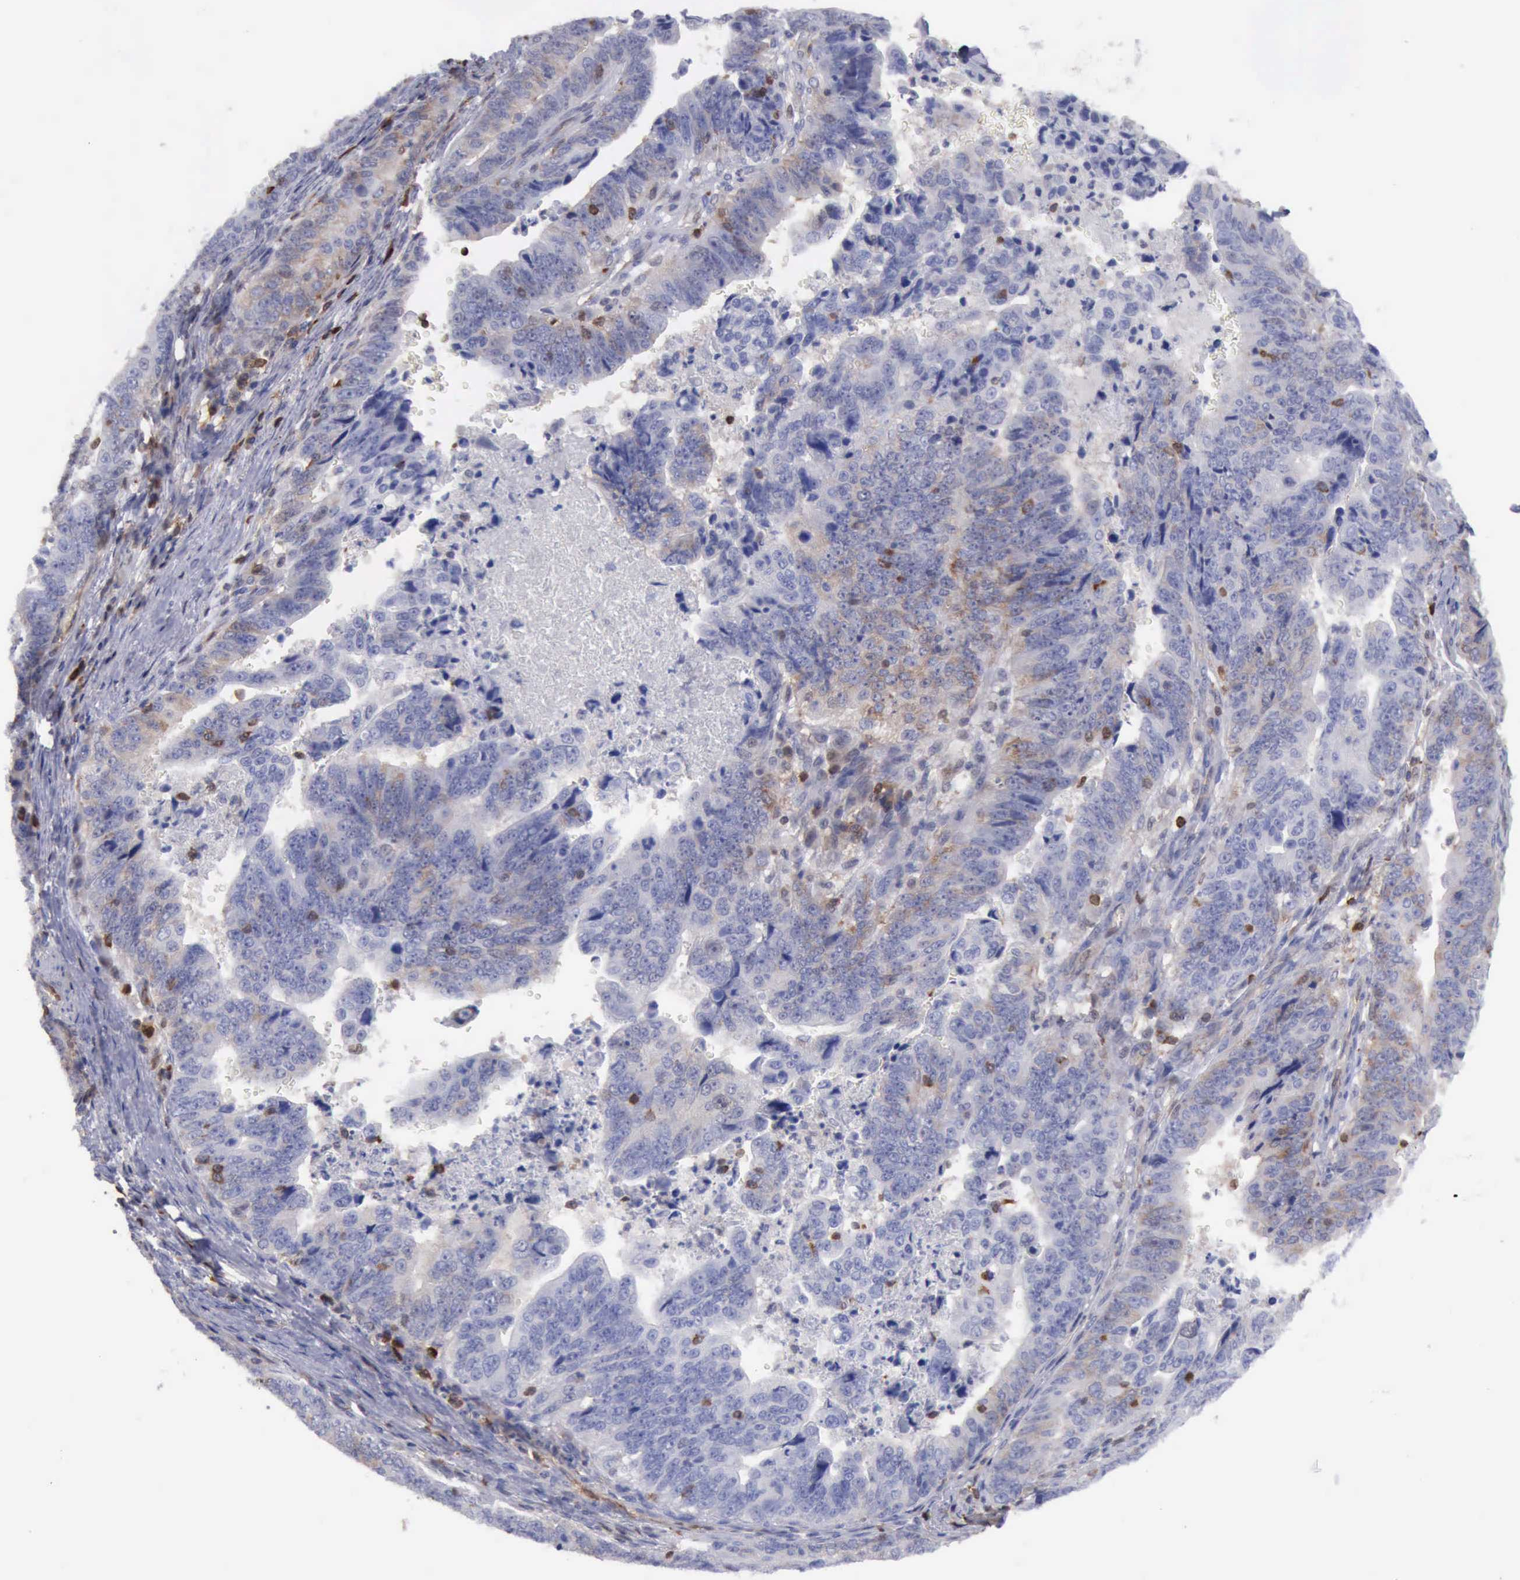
{"staining": {"intensity": "negative", "quantity": "none", "location": "none"}, "tissue": "stomach cancer", "cell_type": "Tumor cells", "image_type": "cancer", "snomed": [{"axis": "morphology", "description": "Adenocarcinoma, NOS"}, {"axis": "topography", "description": "Stomach, upper"}], "caption": "A histopathology image of human stomach cancer (adenocarcinoma) is negative for staining in tumor cells. The staining was performed using DAB (3,3'-diaminobenzidine) to visualize the protein expression in brown, while the nuclei were stained in blue with hematoxylin (Magnification: 20x).", "gene": "PDCD4", "patient": {"sex": "female", "age": 50}}